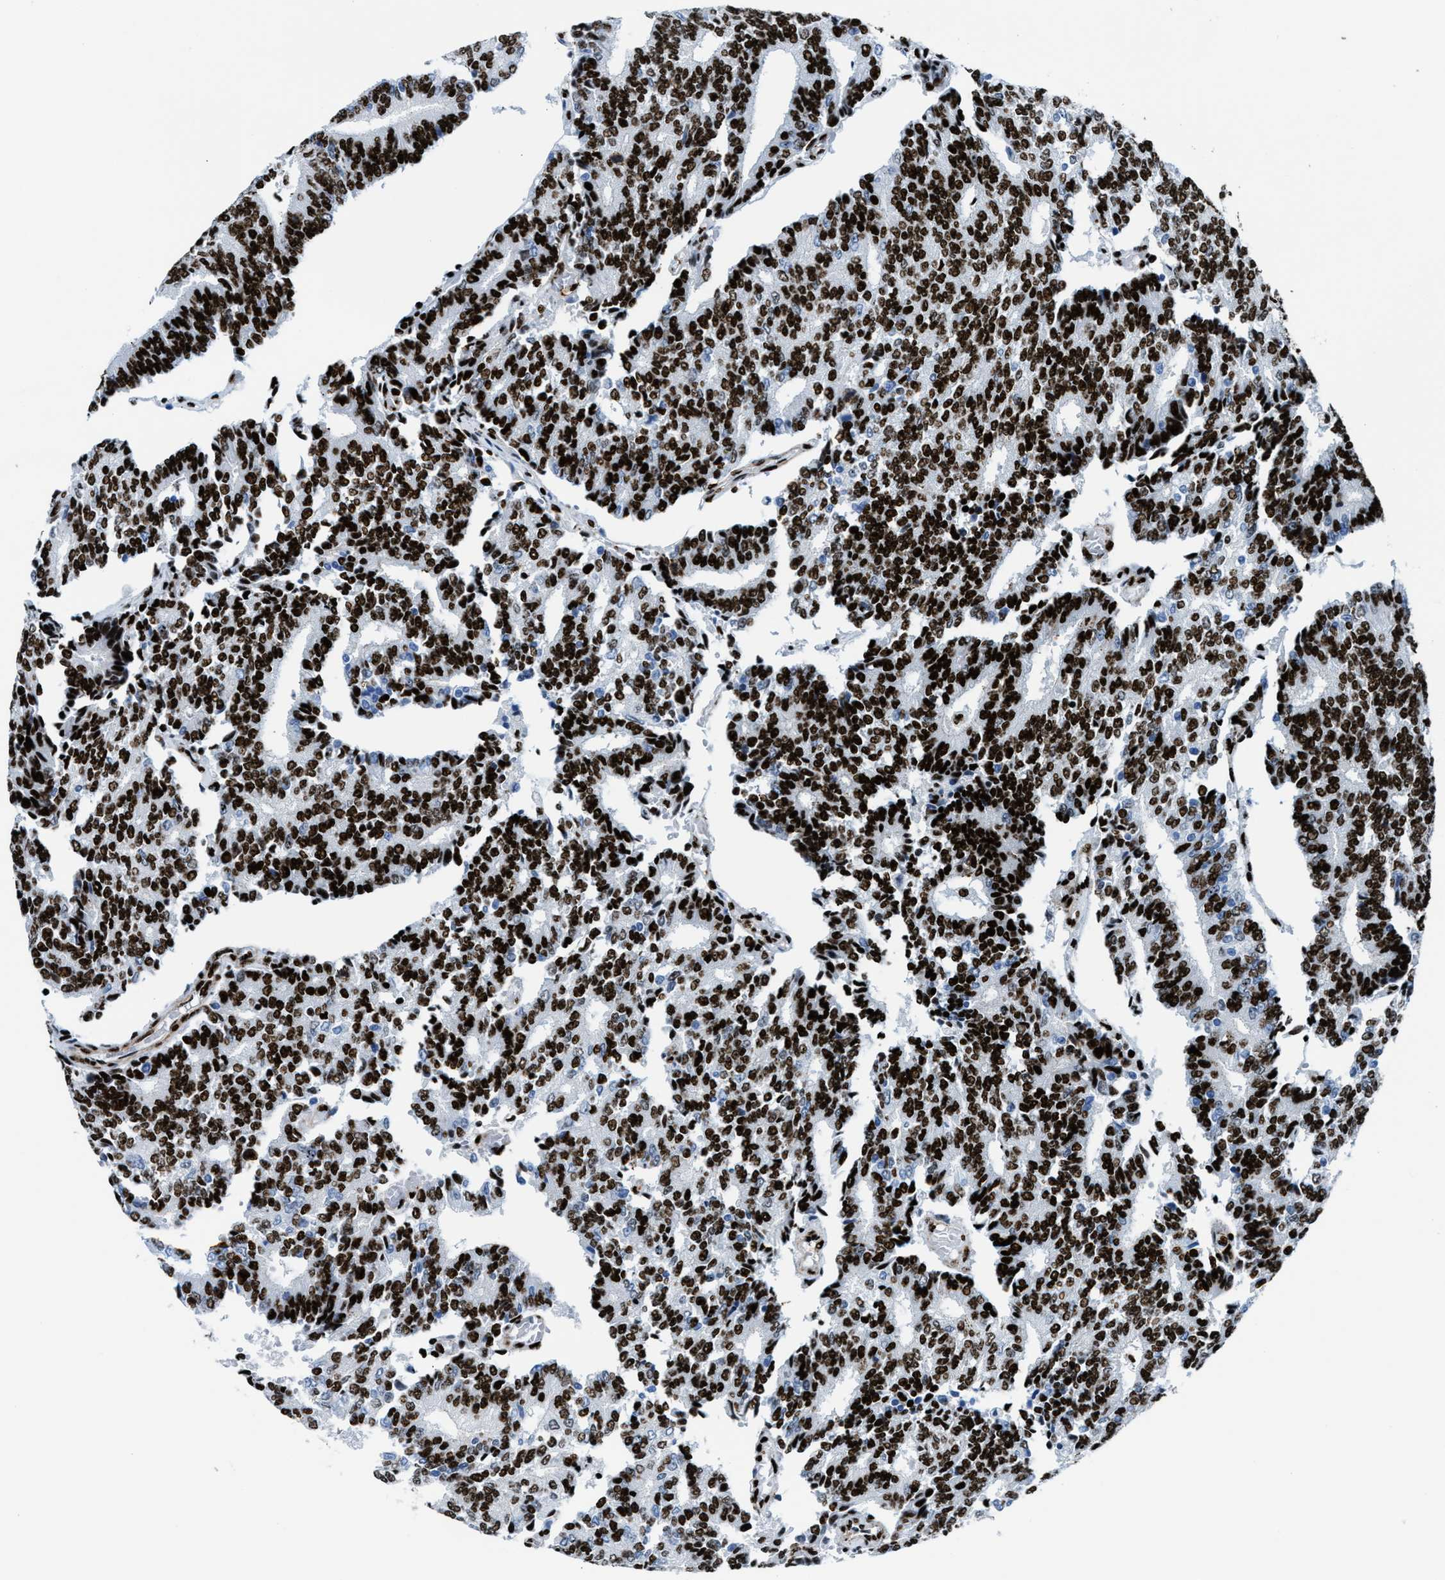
{"staining": {"intensity": "strong", "quantity": ">75%", "location": "nuclear"}, "tissue": "prostate cancer", "cell_type": "Tumor cells", "image_type": "cancer", "snomed": [{"axis": "morphology", "description": "Adenocarcinoma, High grade"}, {"axis": "topography", "description": "Prostate"}], "caption": "Prostate high-grade adenocarcinoma stained with DAB (3,3'-diaminobenzidine) immunohistochemistry (IHC) reveals high levels of strong nuclear positivity in about >75% of tumor cells. The protein of interest is shown in brown color, while the nuclei are stained blue.", "gene": "NONO", "patient": {"sex": "male", "age": 55}}